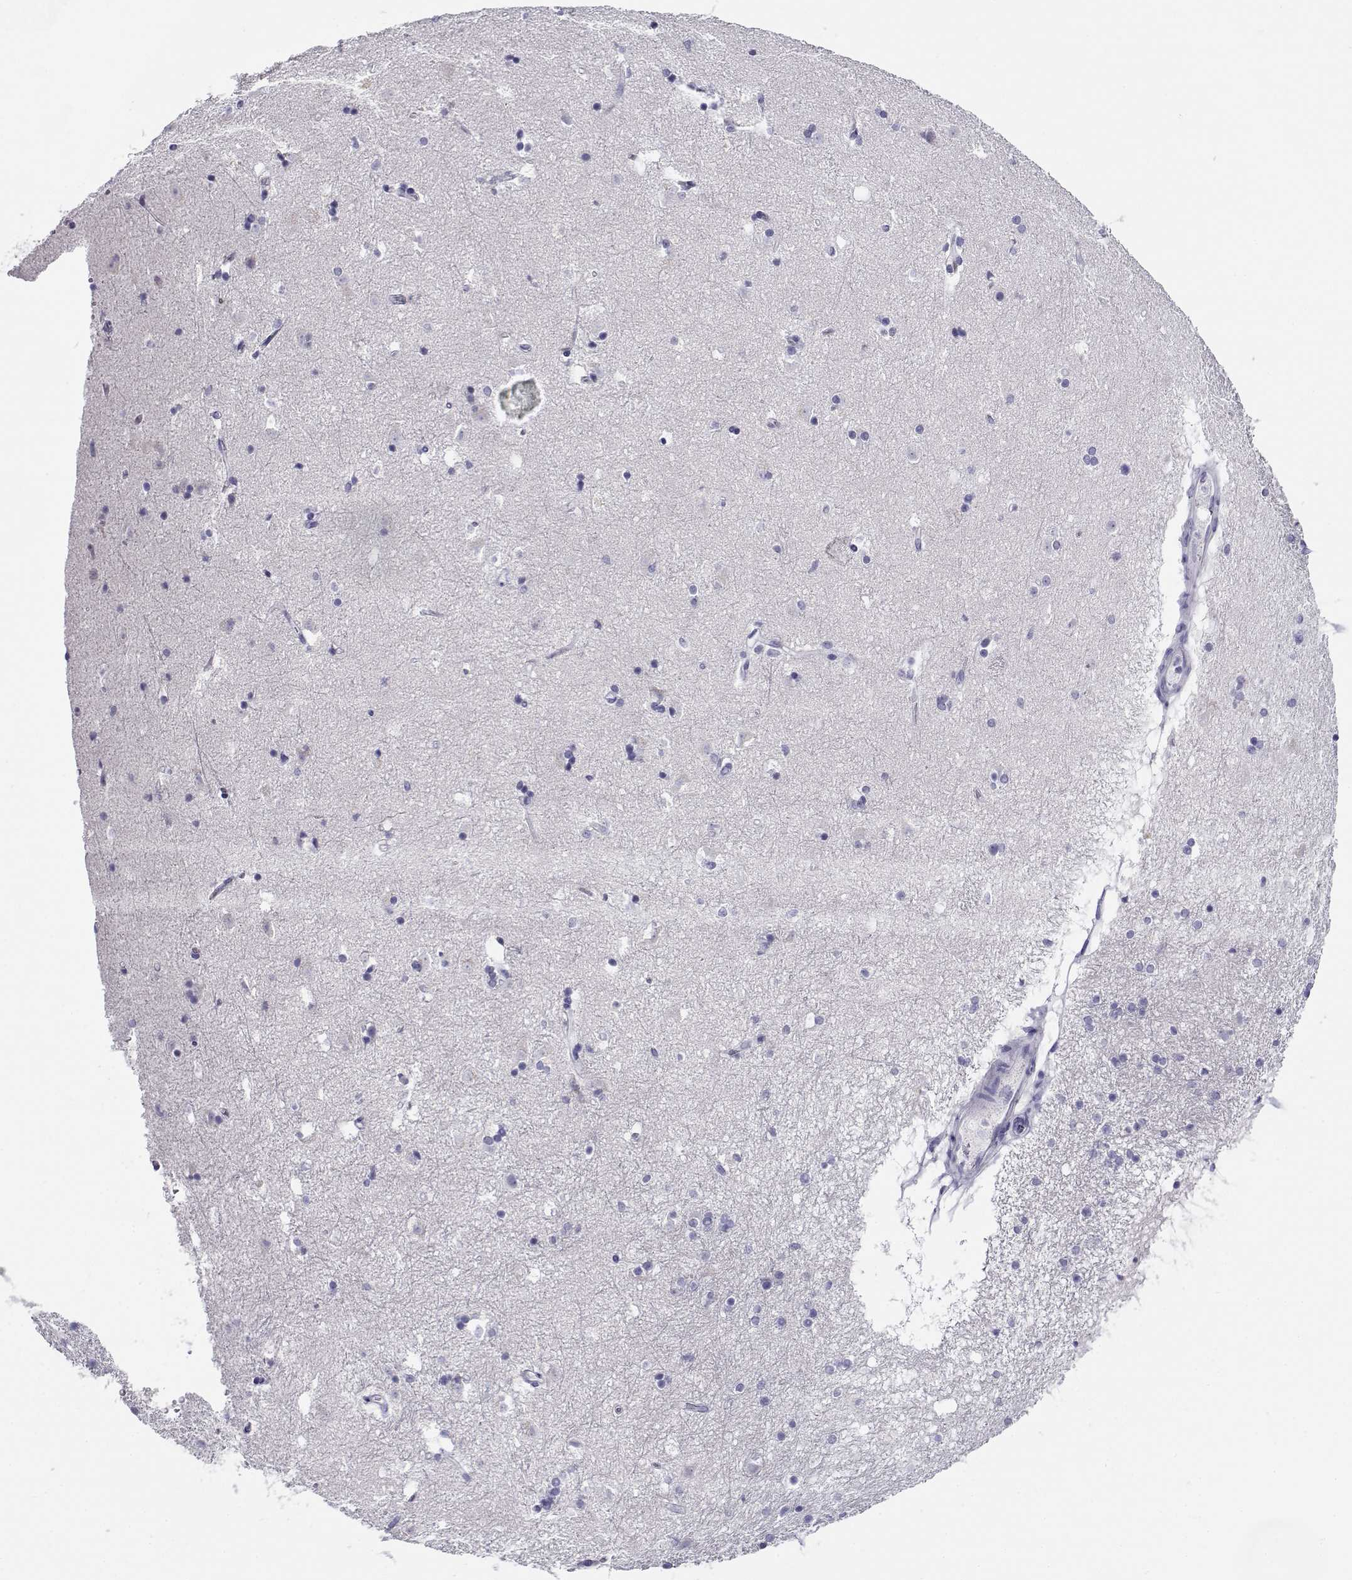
{"staining": {"intensity": "negative", "quantity": "none", "location": "none"}, "tissue": "caudate", "cell_type": "Glial cells", "image_type": "normal", "snomed": [{"axis": "morphology", "description": "Normal tissue, NOS"}, {"axis": "topography", "description": "Lateral ventricle wall"}], "caption": "Image shows no protein expression in glial cells of normal caudate. Brightfield microscopy of immunohistochemistry stained with DAB (brown) and hematoxylin (blue), captured at high magnification.", "gene": "CABS1", "patient": {"sex": "male", "age": 51}}